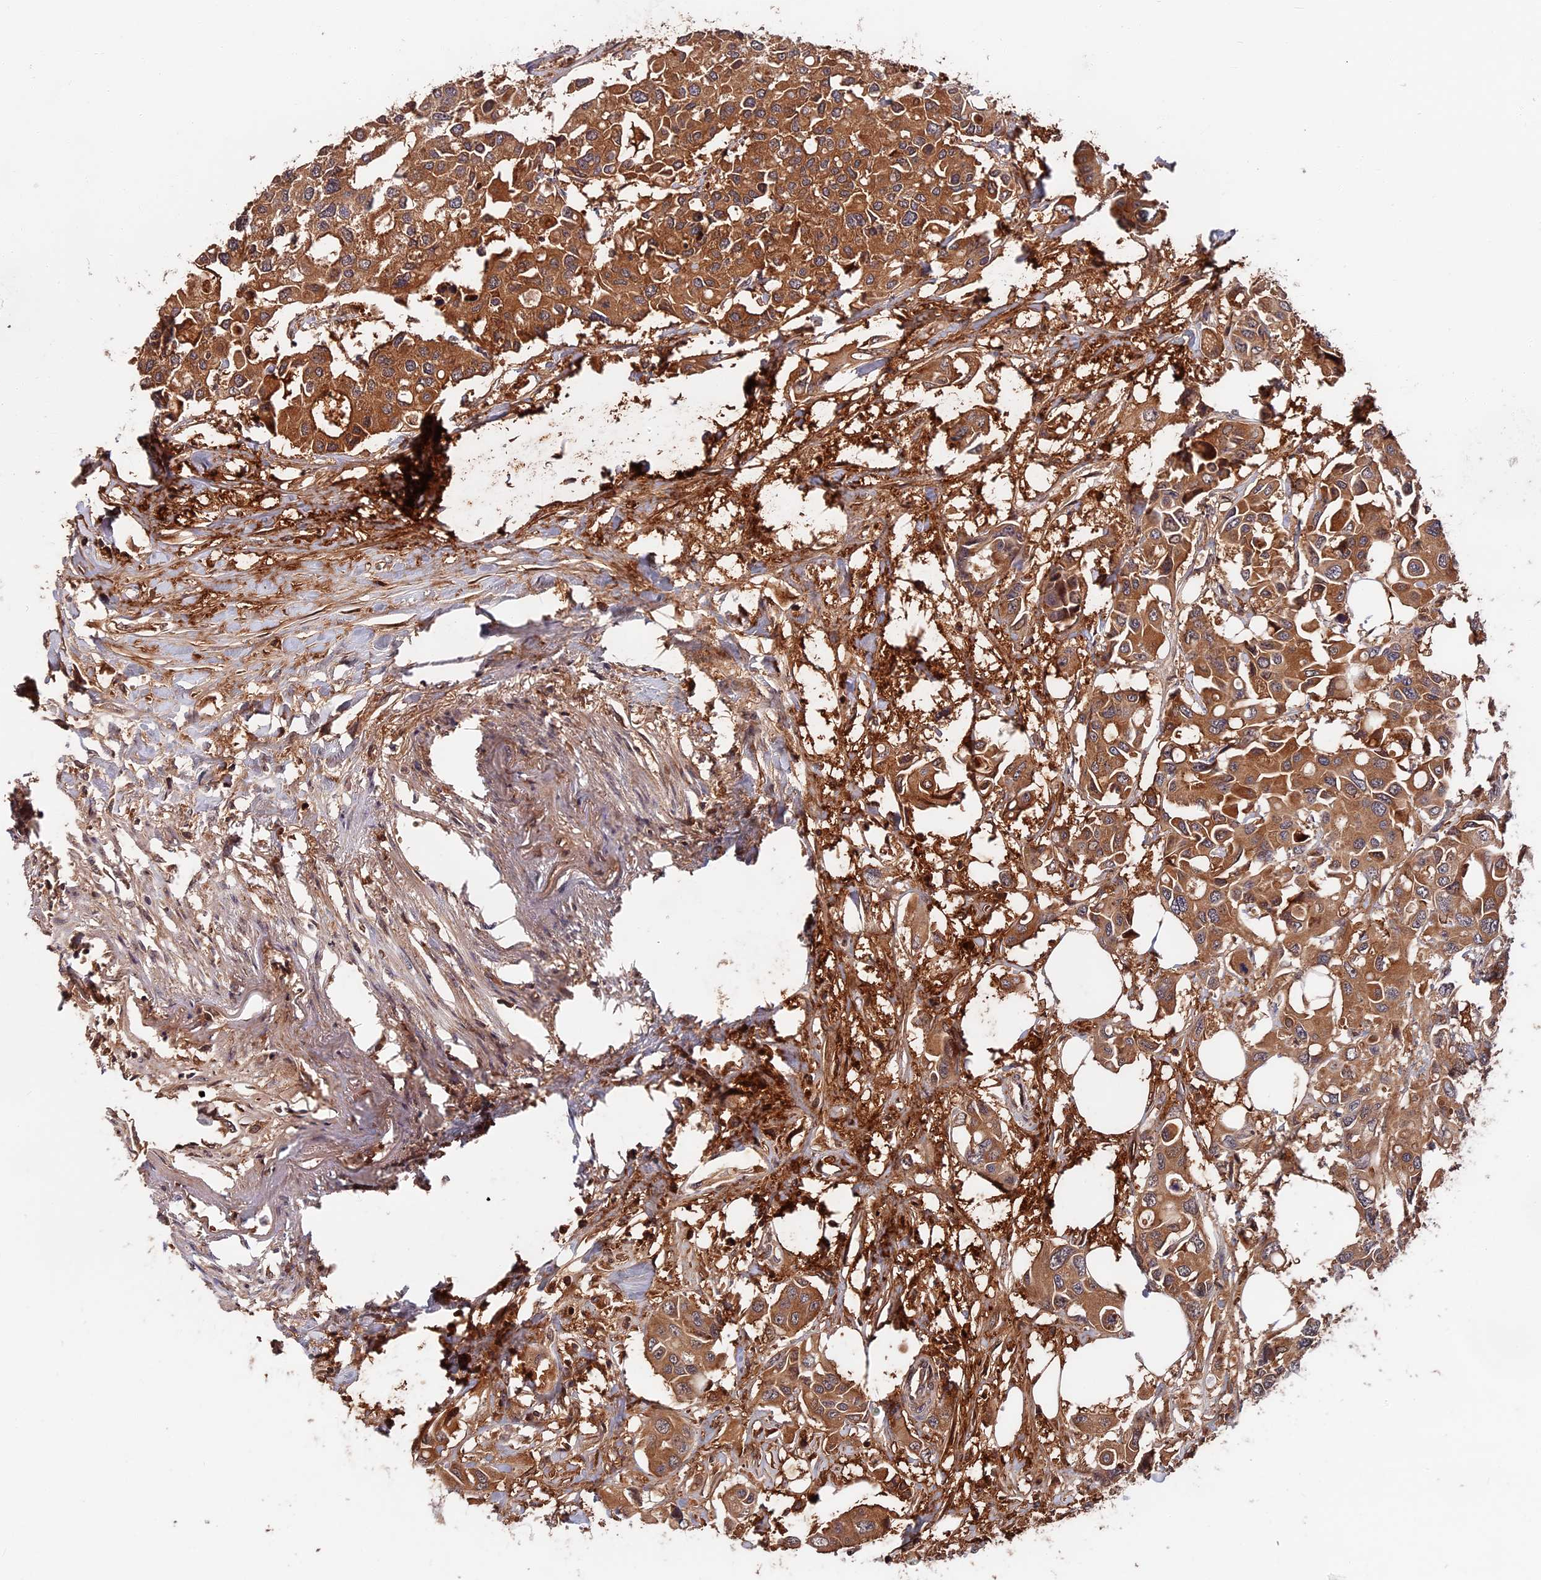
{"staining": {"intensity": "moderate", "quantity": ">75%", "location": "cytoplasmic/membranous"}, "tissue": "colorectal cancer", "cell_type": "Tumor cells", "image_type": "cancer", "snomed": [{"axis": "morphology", "description": "Adenocarcinoma, NOS"}, {"axis": "topography", "description": "Colon"}], "caption": "The micrograph displays a brown stain indicating the presence of a protein in the cytoplasmic/membranous of tumor cells in colorectal cancer (adenocarcinoma).", "gene": "ITIH1", "patient": {"sex": "male", "age": 77}}